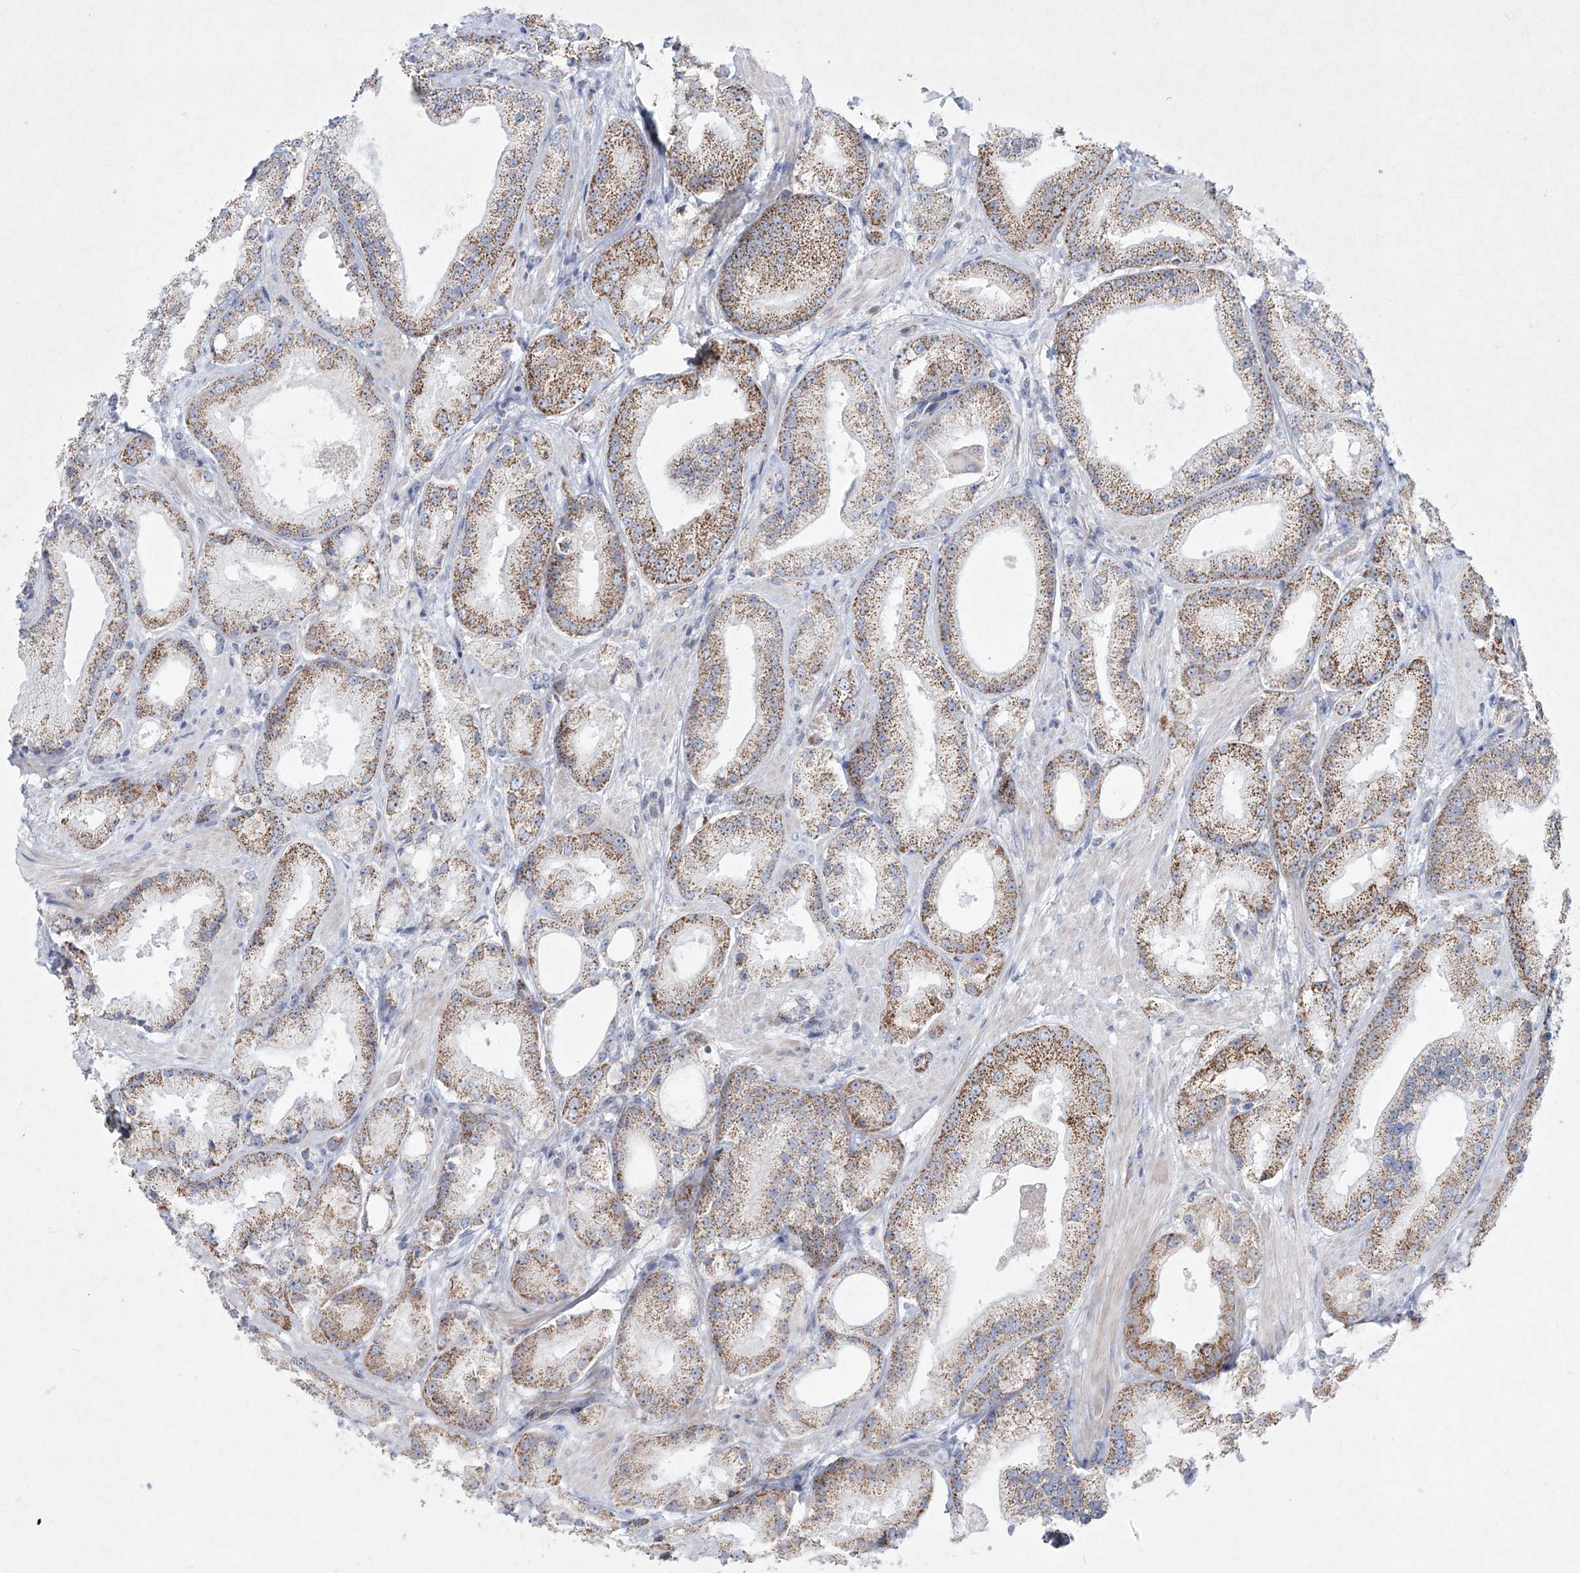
{"staining": {"intensity": "moderate", "quantity": ">75%", "location": "cytoplasmic/membranous"}, "tissue": "prostate cancer", "cell_type": "Tumor cells", "image_type": "cancer", "snomed": [{"axis": "morphology", "description": "Adenocarcinoma, Low grade"}, {"axis": "topography", "description": "Prostate"}], "caption": "Protein analysis of prostate cancer (adenocarcinoma (low-grade)) tissue shows moderate cytoplasmic/membranous expression in approximately >75% of tumor cells.", "gene": "CES4A", "patient": {"sex": "male", "age": 67}}